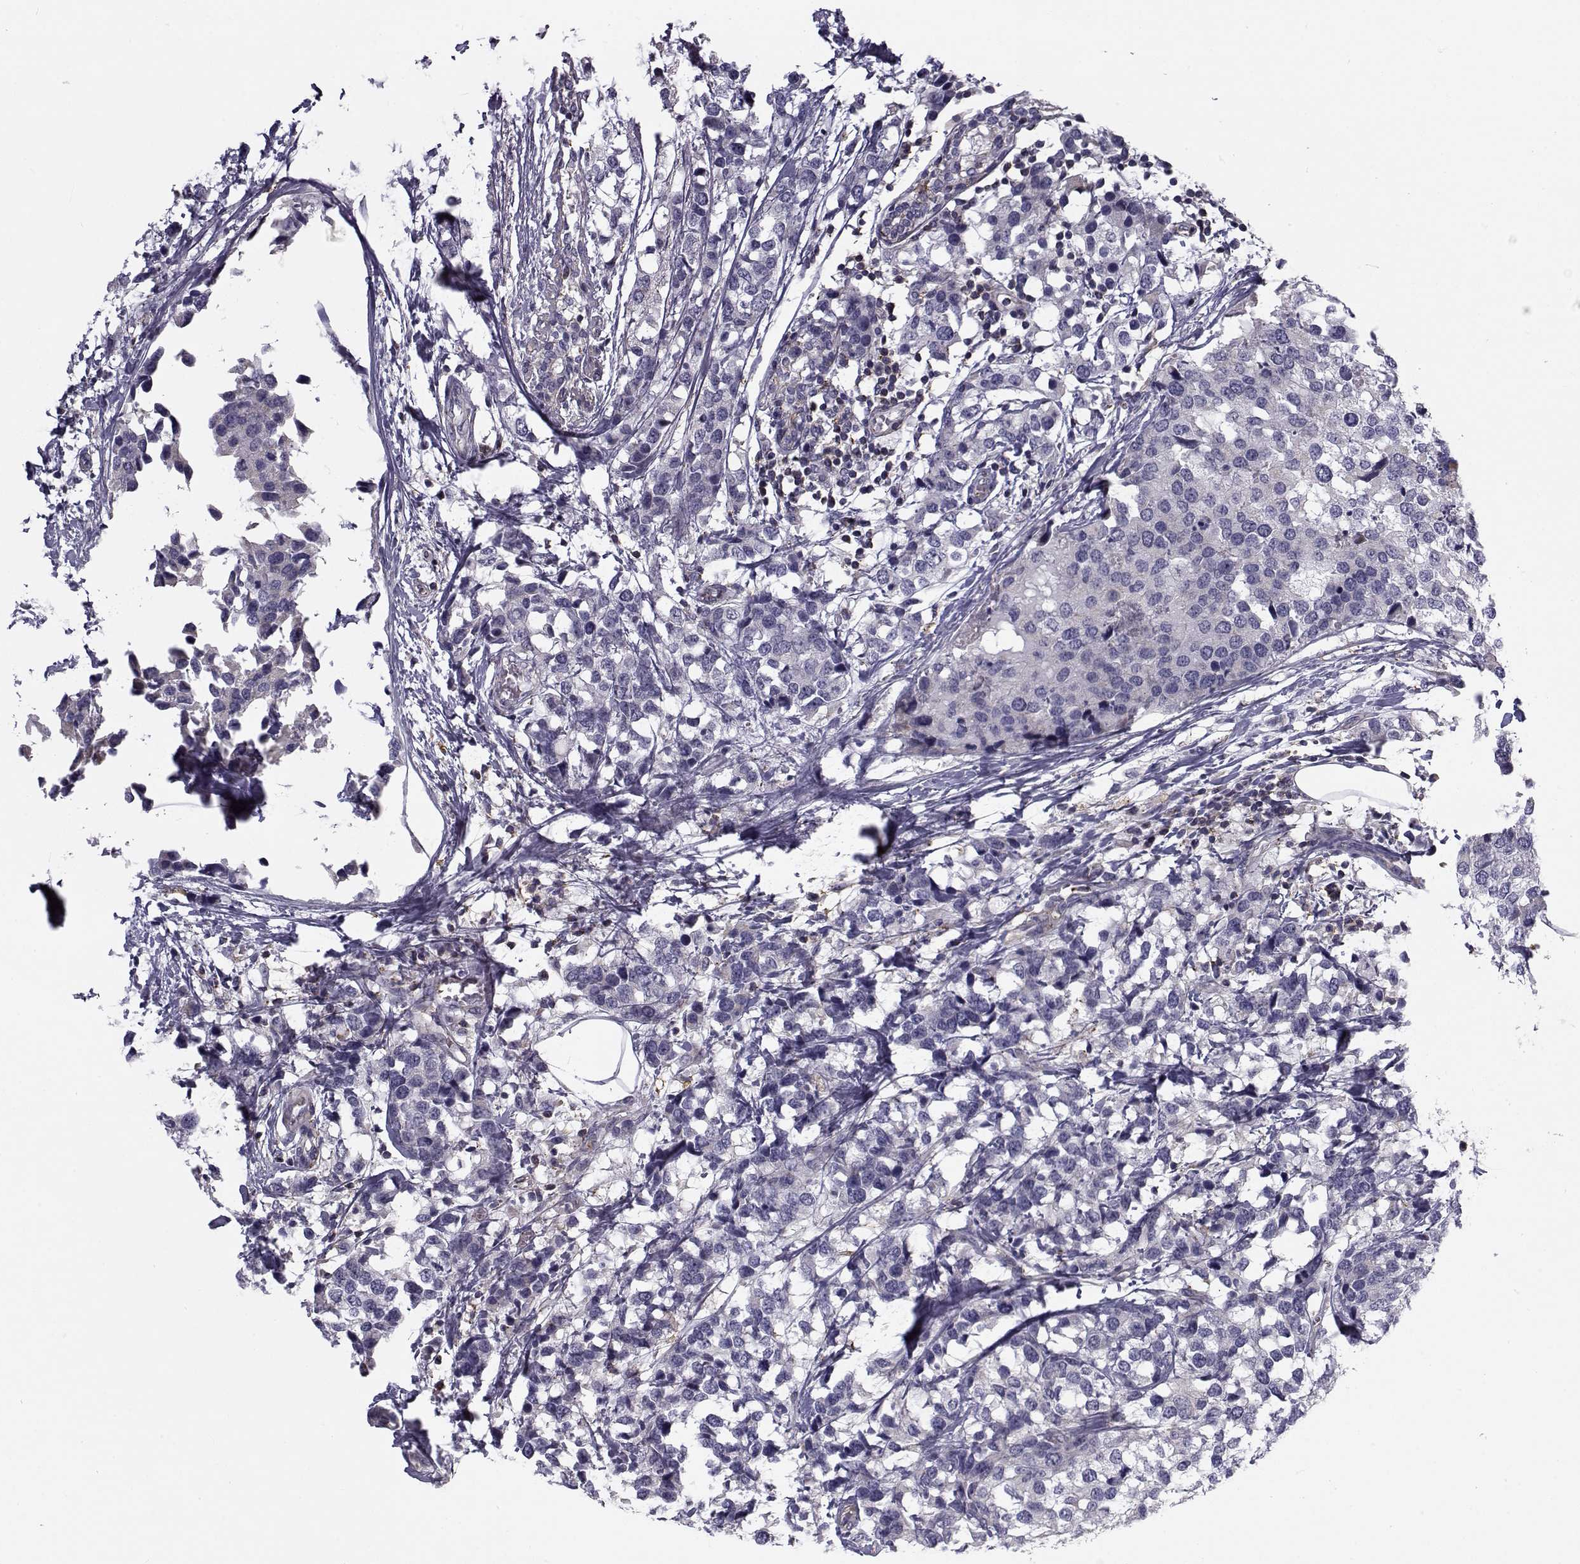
{"staining": {"intensity": "negative", "quantity": "none", "location": "none"}, "tissue": "breast cancer", "cell_type": "Tumor cells", "image_type": "cancer", "snomed": [{"axis": "morphology", "description": "Lobular carcinoma"}, {"axis": "topography", "description": "Breast"}], "caption": "A photomicrograph of human lobular carcinoma (breast) is negative for staining in tumor cells.", "gene": "LRRC27", "patient": {"sex": "female", "age": 59}}